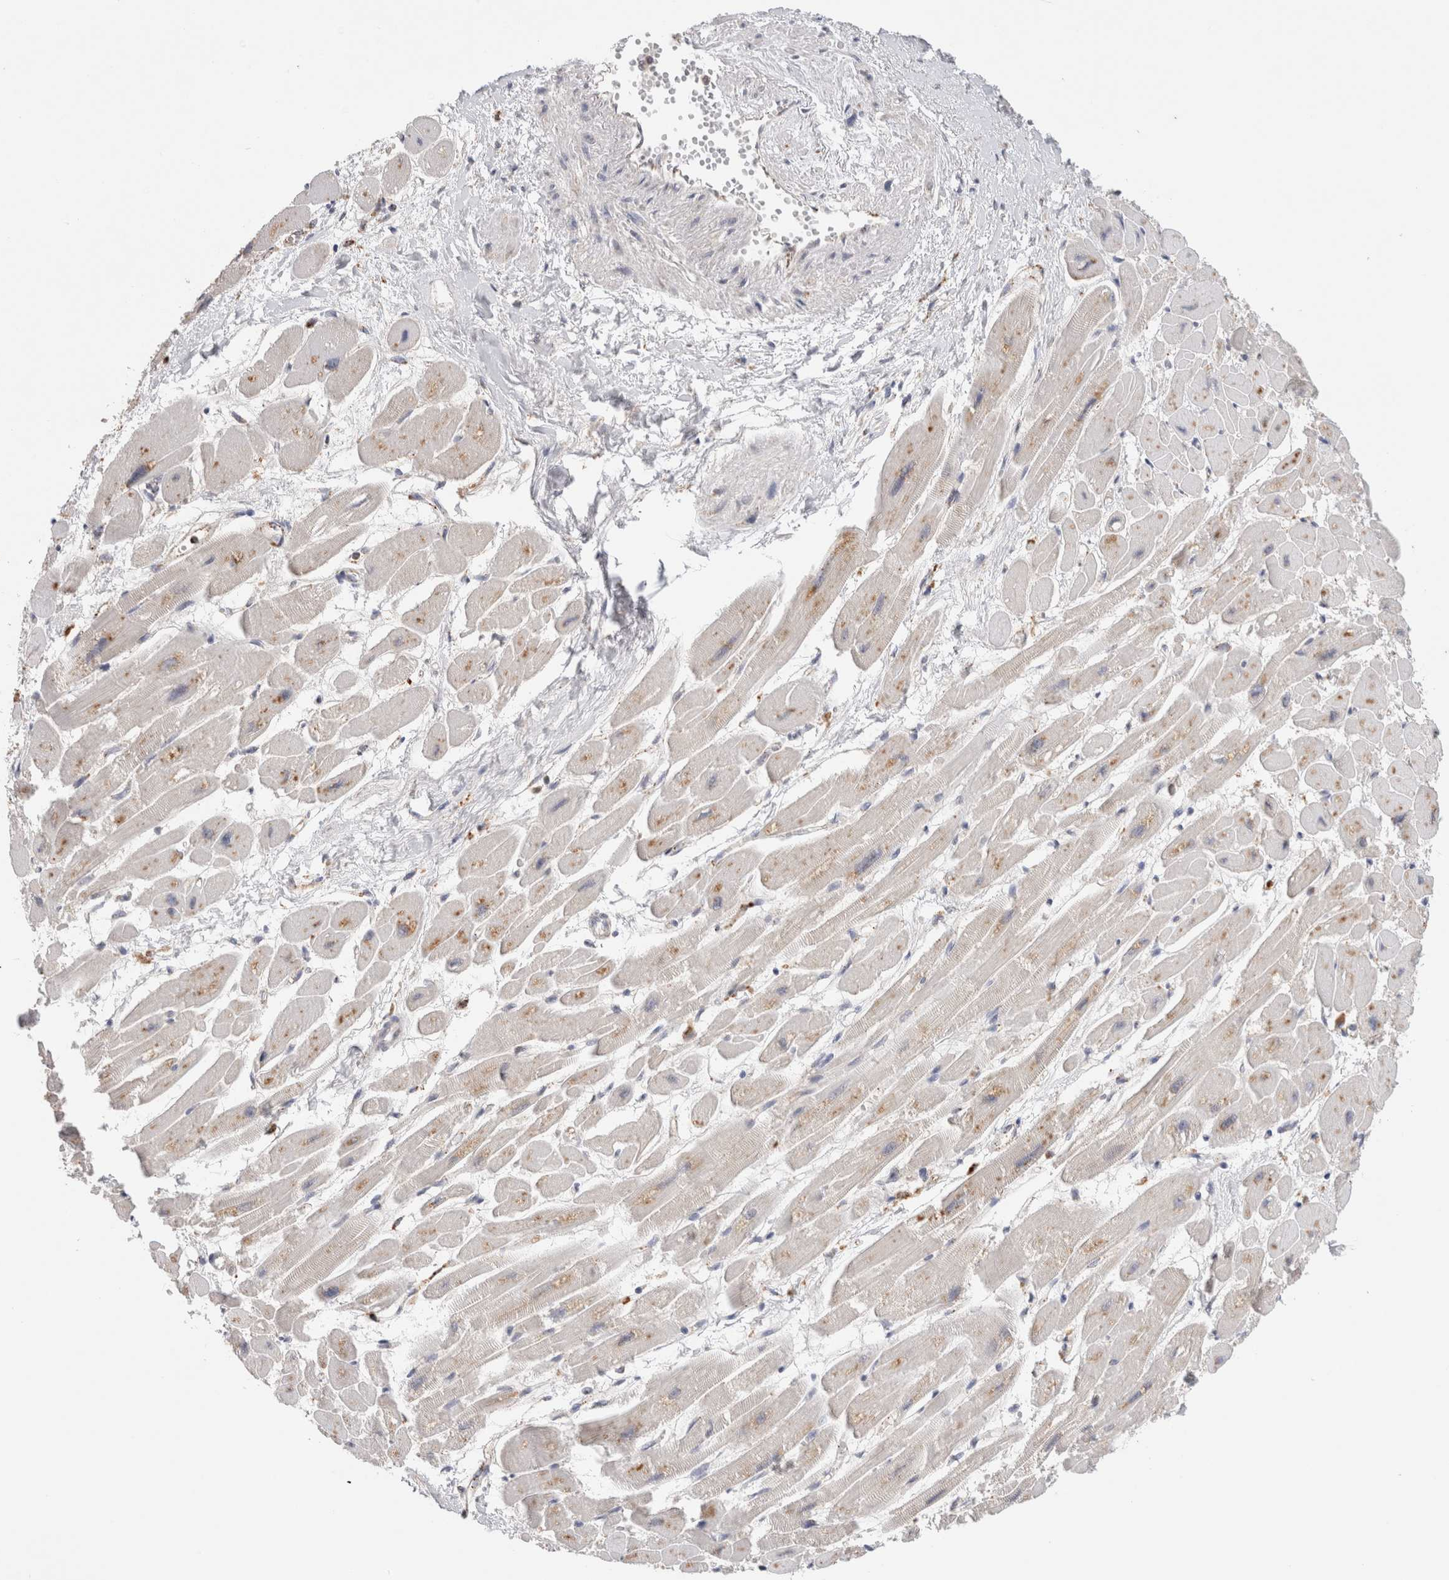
{"staining": {"intensity": "moderate", "quantity": "<25%", "location": "cytoplasmic/membranous"}, "tissue": "heart muscle", "cell_type": "Cardiomyocytes", "image_type": "normal", "snomed": [{"axis": "morphology", "description": "Normal tissue, NOS"}, {"axis": "topography", "description": "Heart"}], "caption": "Immunohistochemistry (IHC) histopathology image of benign heart muscle: heart muscle stained using IHC exhibits low levels of moderate protein expression localized specifically in the cytoplasmic/membranous of cardiomyocytes, appearing as a cytoplasmic/membranous brown color.", "gene": "GNS", "patient": {"sex": "female", "age": 54}}